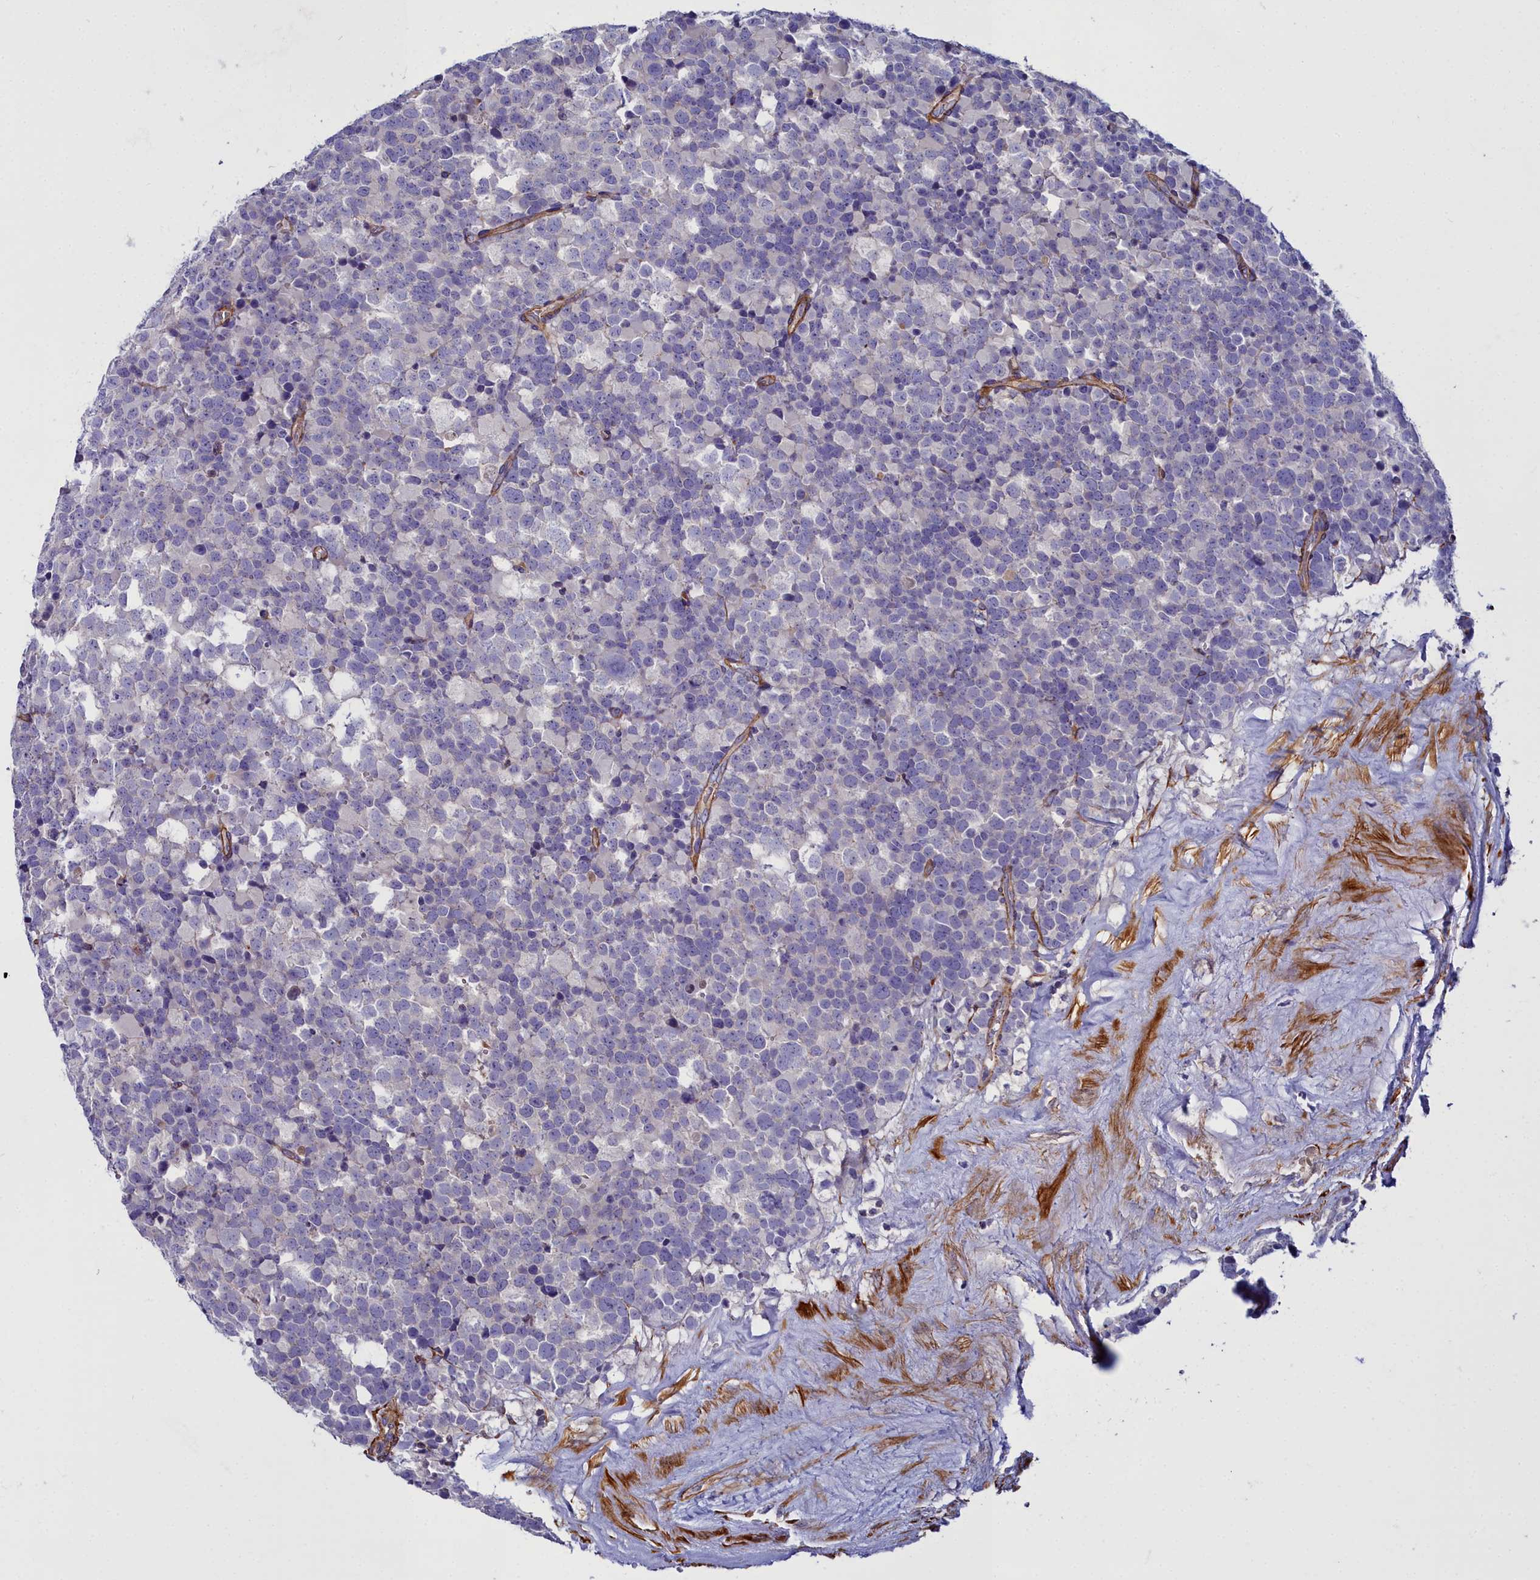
{"staining": {"intensity": "negative", "quantity": "none", "location": "none"}, "tissue": "testis cancer", "cell_type": "Tumor cells", "image_type": "cancer", "snomed": [{"axis": "morphology", "description": "Seminoma, NOS"}, {"axis": "topography", "description": "Testis"}], "caption": "Immunohistochemistry (IHC) histopathology image of testis seminoma stained for a protein (brown), which demonstrates no expression in tumor cells. Nuclei are stained in blue.", "gene": "FADS3", "patient": {"sex": "male", "age": 71}}